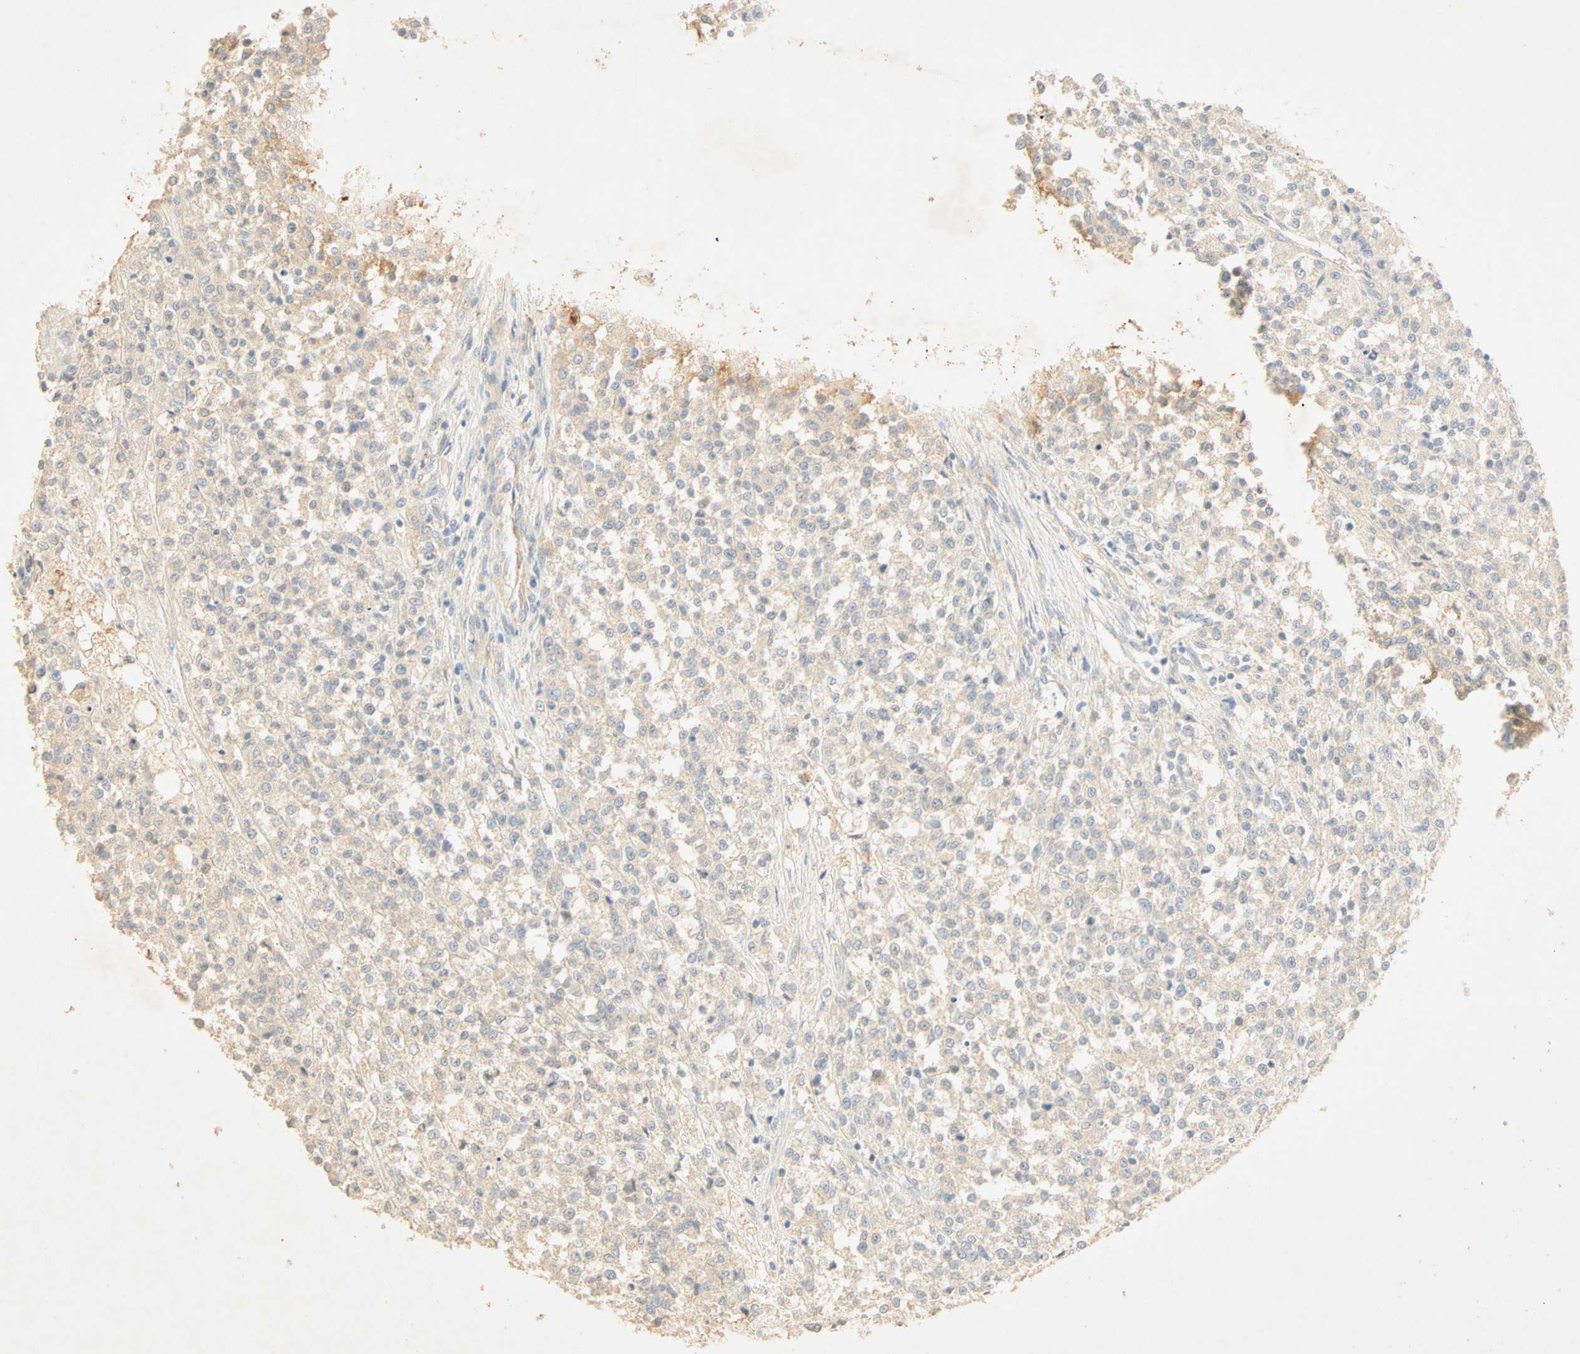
{"staining": {"intensity": "weak", "quantity": "<25%", "location": "cytoplasmic/membranous"}, "tissue": "testis cancer", "cell_type": "Tumor cells", "image_type": "cancer", "snomed": [{"axis": "morphology", "description": "Seminoma, NOS"}, {"axis": "topography", "description": "Testis"}], "caption": "A high-resolution photomicrograph shows IHC staining of testis seminoma, which displays no significant expression in tumor cells. (DAB immunohistochemistry with hematoxylin counter stain).", "gene": "SELENBP1", "patient": {"sex": "male", "age": 59}}